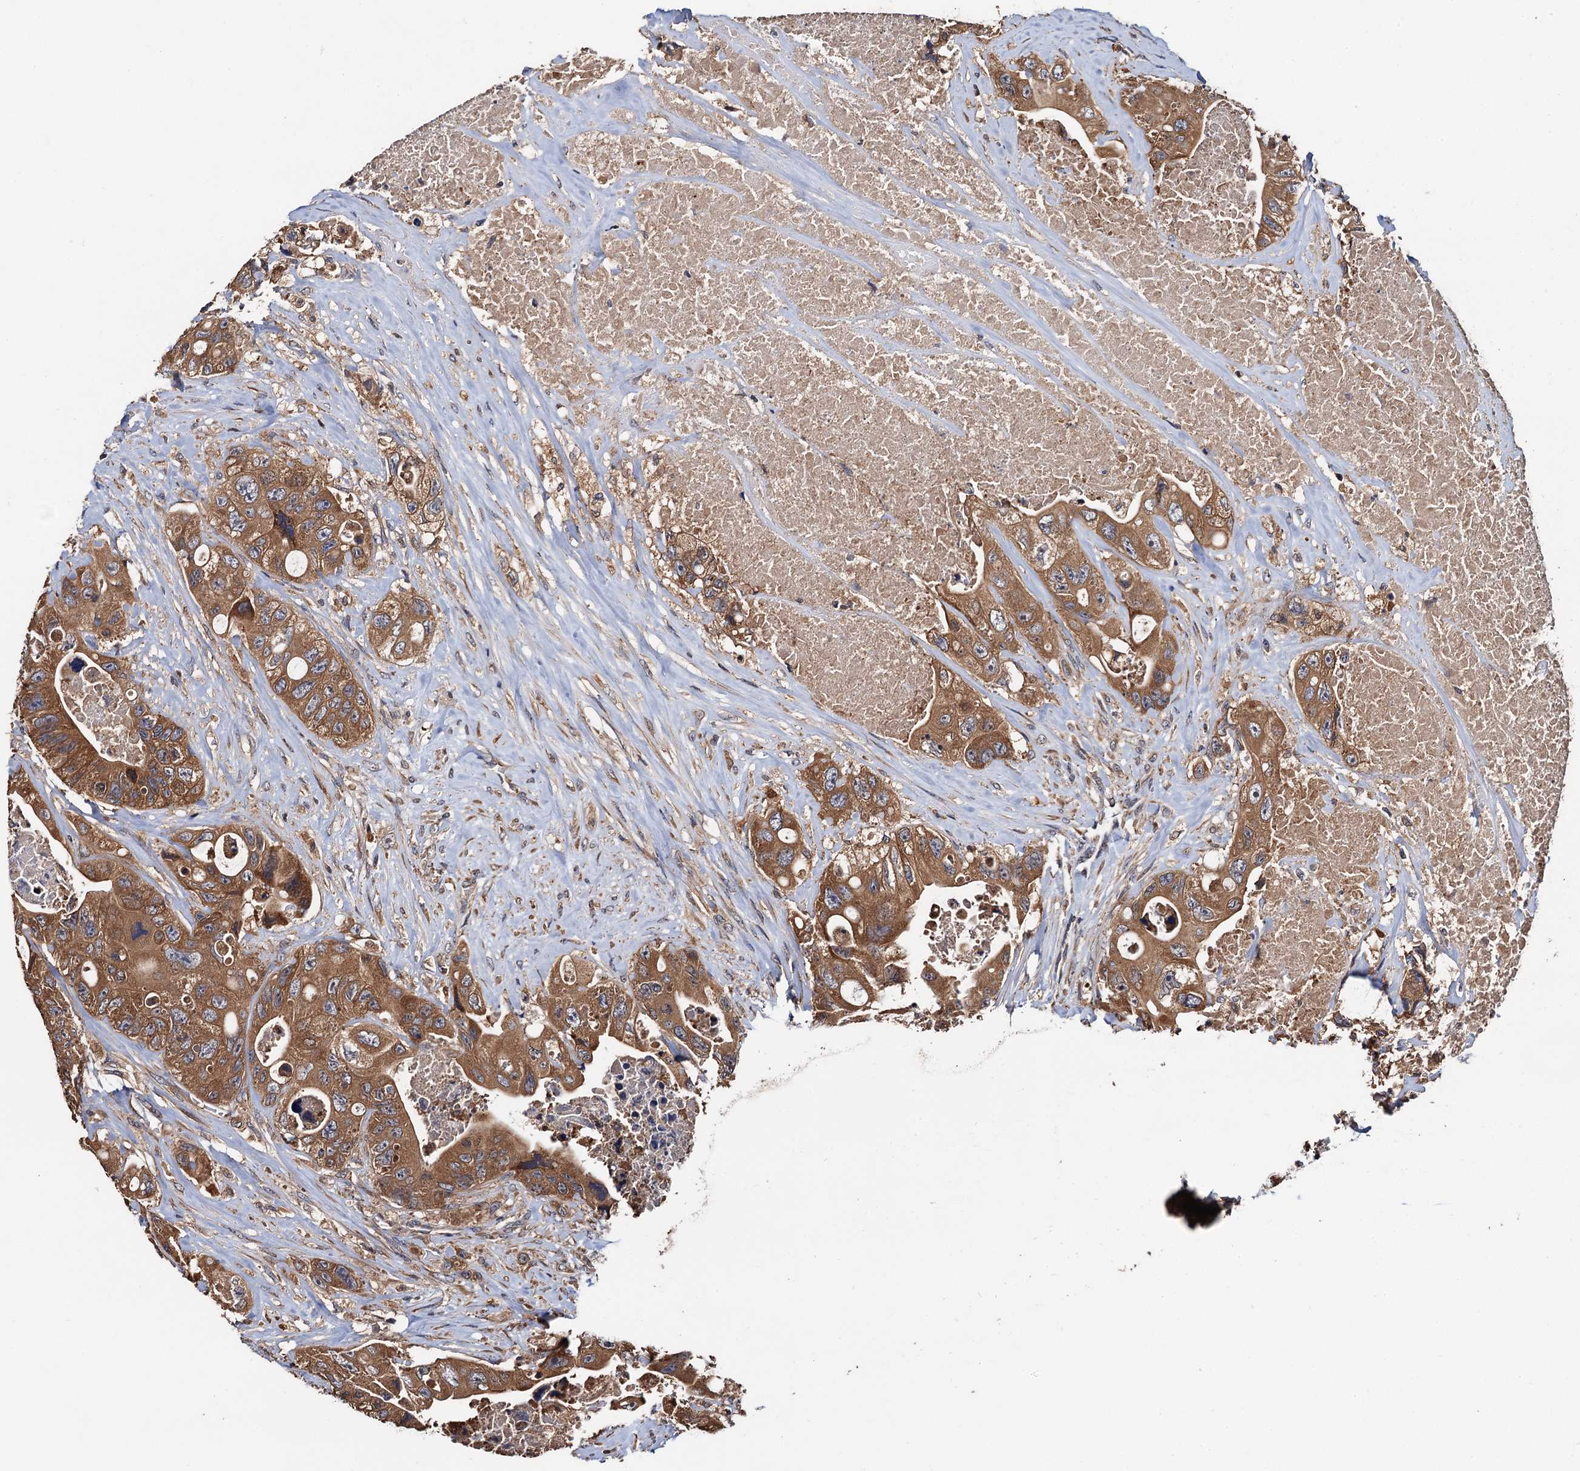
{"staining": {"intensity": "moderate", "quantity": ">75%", "location": "cytoplasmic/membranous"}, "tissue": "colorectal cancer", "cell_type": "Tumor cells", "image_type": "cancer", "snomed": [{"axis": "morphology", "description": "Adenocarcinoma, NOS"}, {"axis": "topography", "description": "Colon"}], "caption": "DAB immunohistochemical staining of human colorectal cancer demonstrates moderate cytoplasmic/membranous protein positivity in approximately >75% of tumor cells.", "gene": "RGS11", "patient": {"sex": "female", "age": 46}}